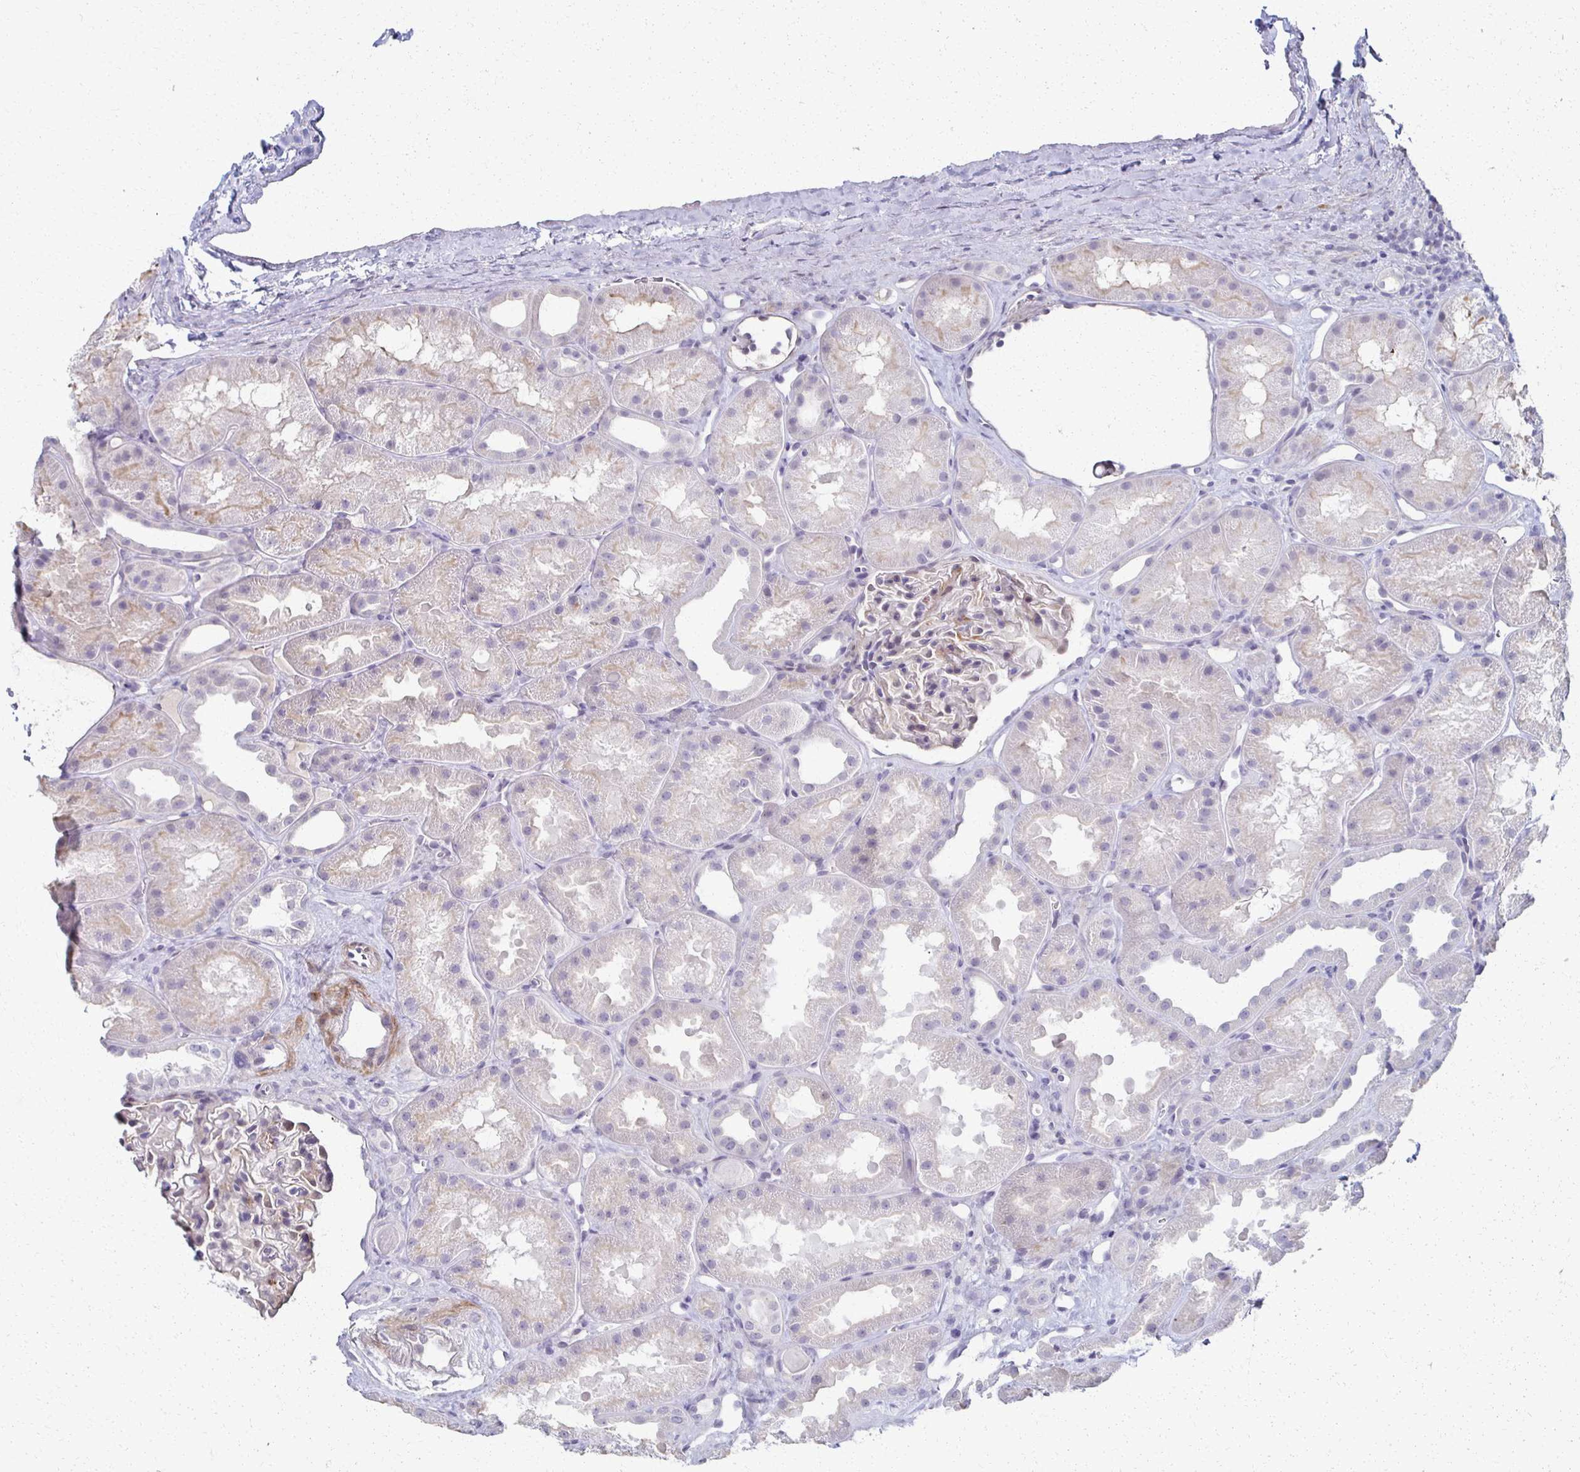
{"staining": {"intensity": "weak", "quantity": "<25%", "location": "cytoplasmic/membranous"}, "tissue": "kidney", "cell_type": "Cells in glomeruli", "image_type": "normal", "snomed": [{"axis": "morphology", "description": "Normal tissue, NOS"}, {"axis": "topography", "description": "Kidney"}], "caption": "Photomicrograph shows no significant protein staining in cells in glomeruli of benign kidney. Nuclei are stained in blue.", "gene": "FOXO4", "patient": {"sex": "male", "age": 61}}